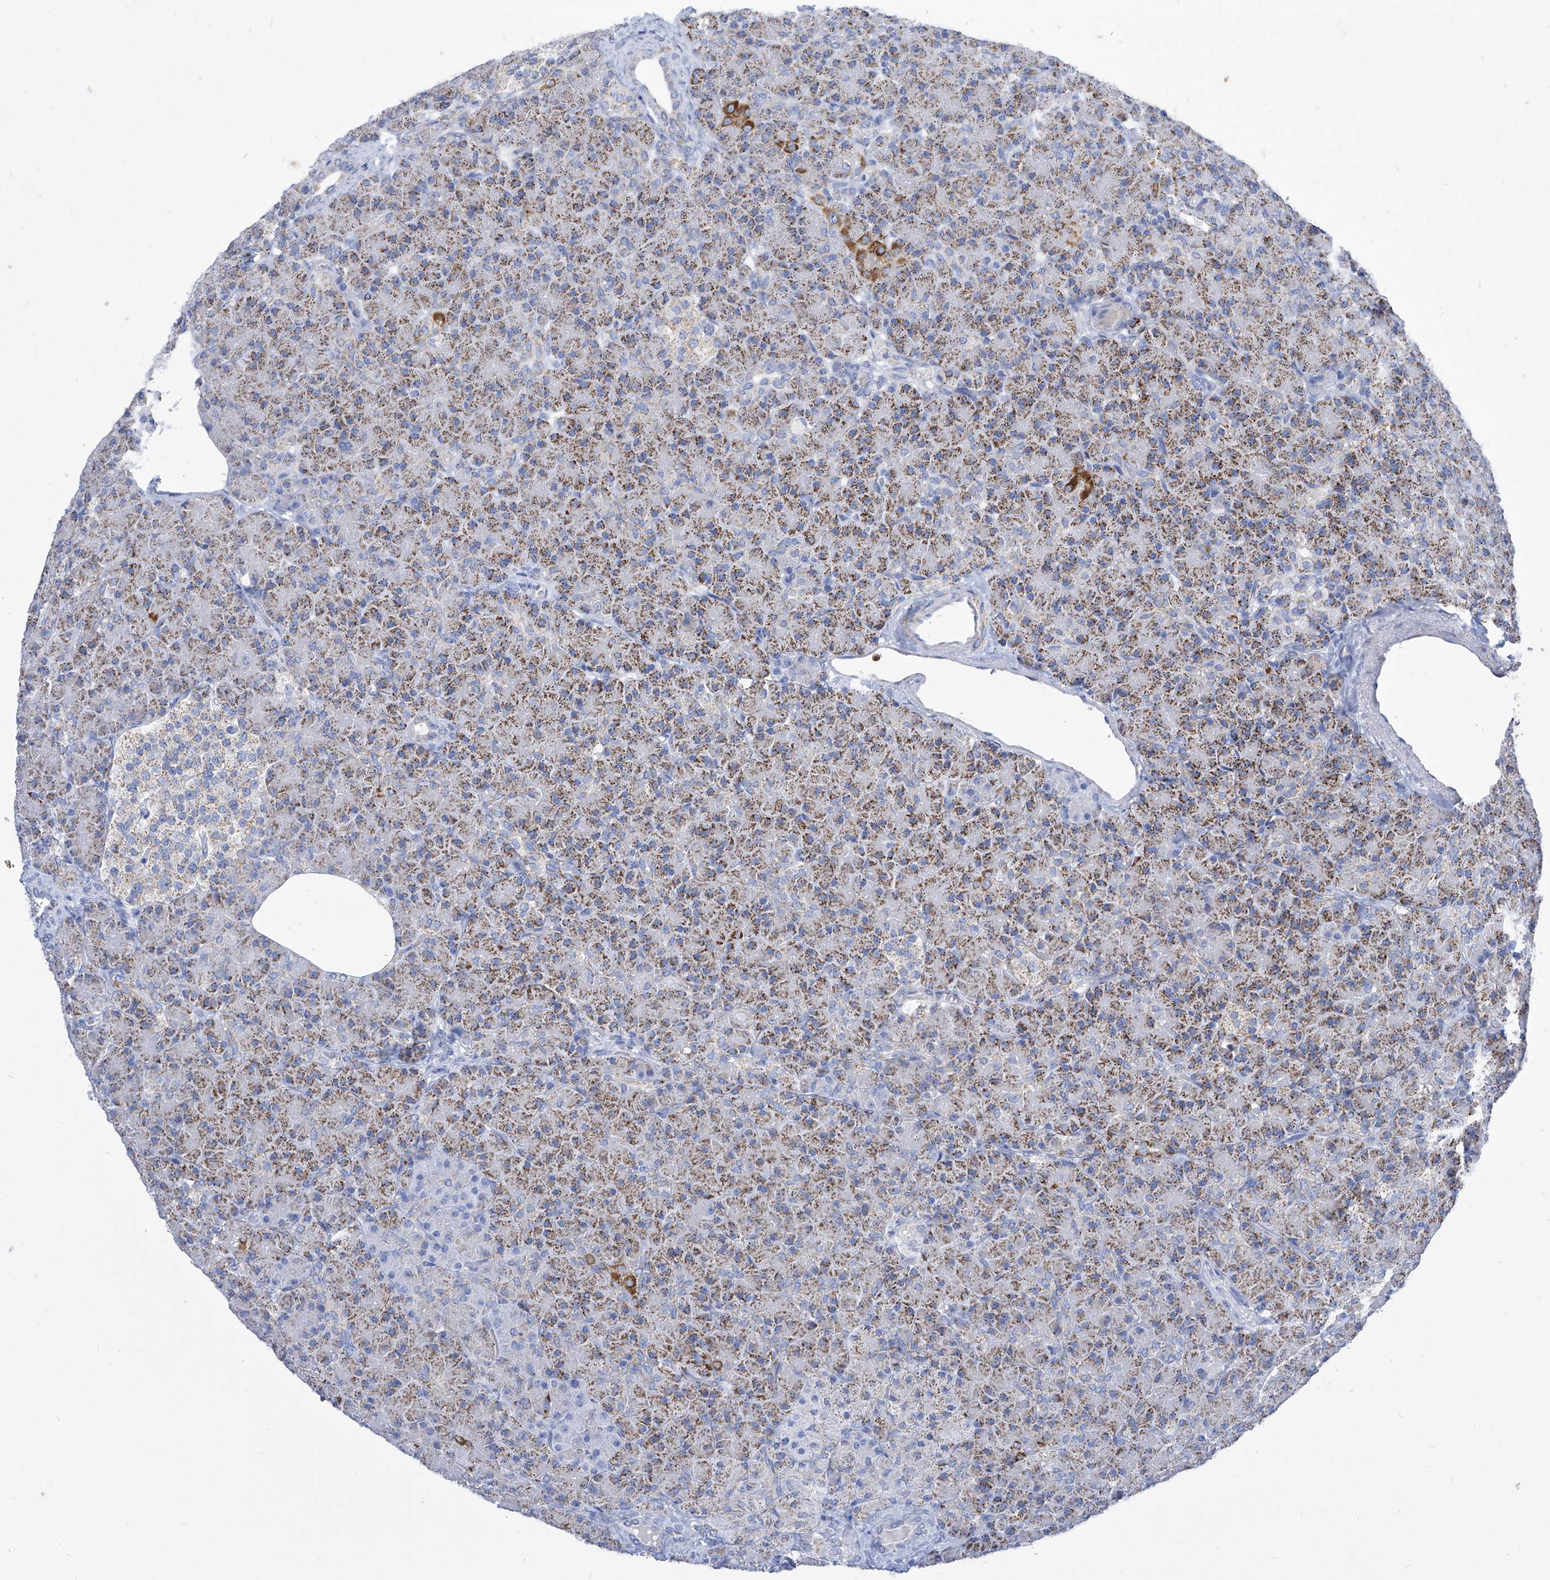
{"staining": {"intensity": "moderate", "quantity": ">75%", "location": "cytoplasmic/membranous"}, "tissue": "pancreas", "cell_type": "Exocrine glandular cells", "image_type": "normal", "snomed": [{"axis": "morphology", "description": "Normal tissue, NOS"}, {"axis": "topography", "description": "Pancreas"}], "caption": "High-power microscopy captured an IHC photomicrograph of normal pancreas, revealing moderate cytoplasmic/membranous expression in approximately >75% of exocrine glandular cells.", "gene": "COQ3", "patient": {"sex": "female", "age": 43}}